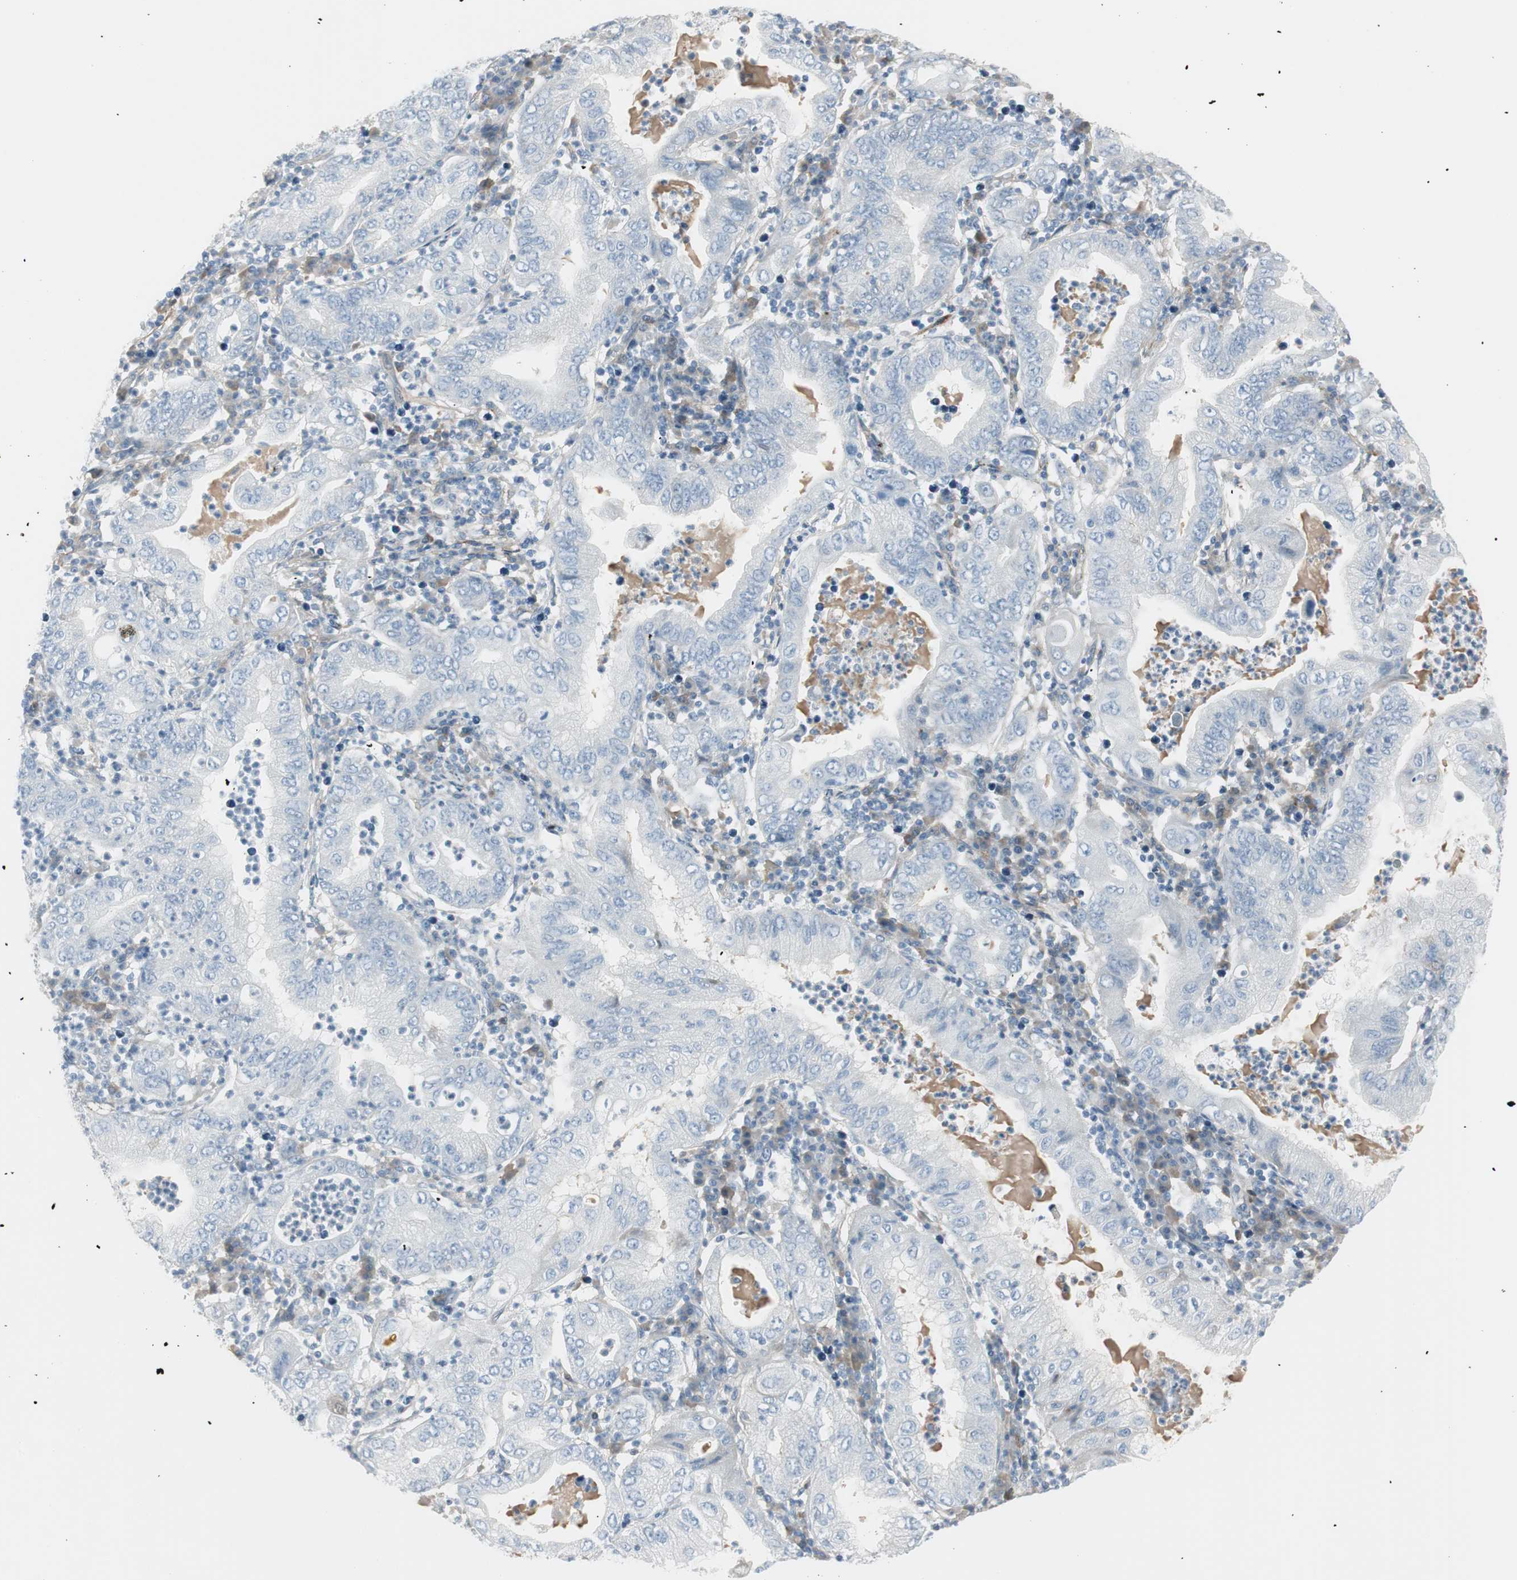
{"staining": {"intensity": "negative", "quantity": "none", "location": "none"}, "tissue": "stomach cancer", "cell_type": "Tumor cells", "image_type": "cancer", "snomed": [{"axis": "morphology", "description": "Normal tissue, NOS"}, {"axis": "morphology", "description": "Adenocarcinoma, NOS"}, {"axis": "topography", "description": "Esophagus"}, {"axis": "topography", "description": "Stomach, upper"}, {"axis": "topography", "description": "Peripheral nerve tissue"}], "caption": "Human stomach cancer stained for a protein using IHC demonstrates no staining in tumor cells.", "gene": "CACNA2D1", "patient": {"sex": "male", "age": 62}}